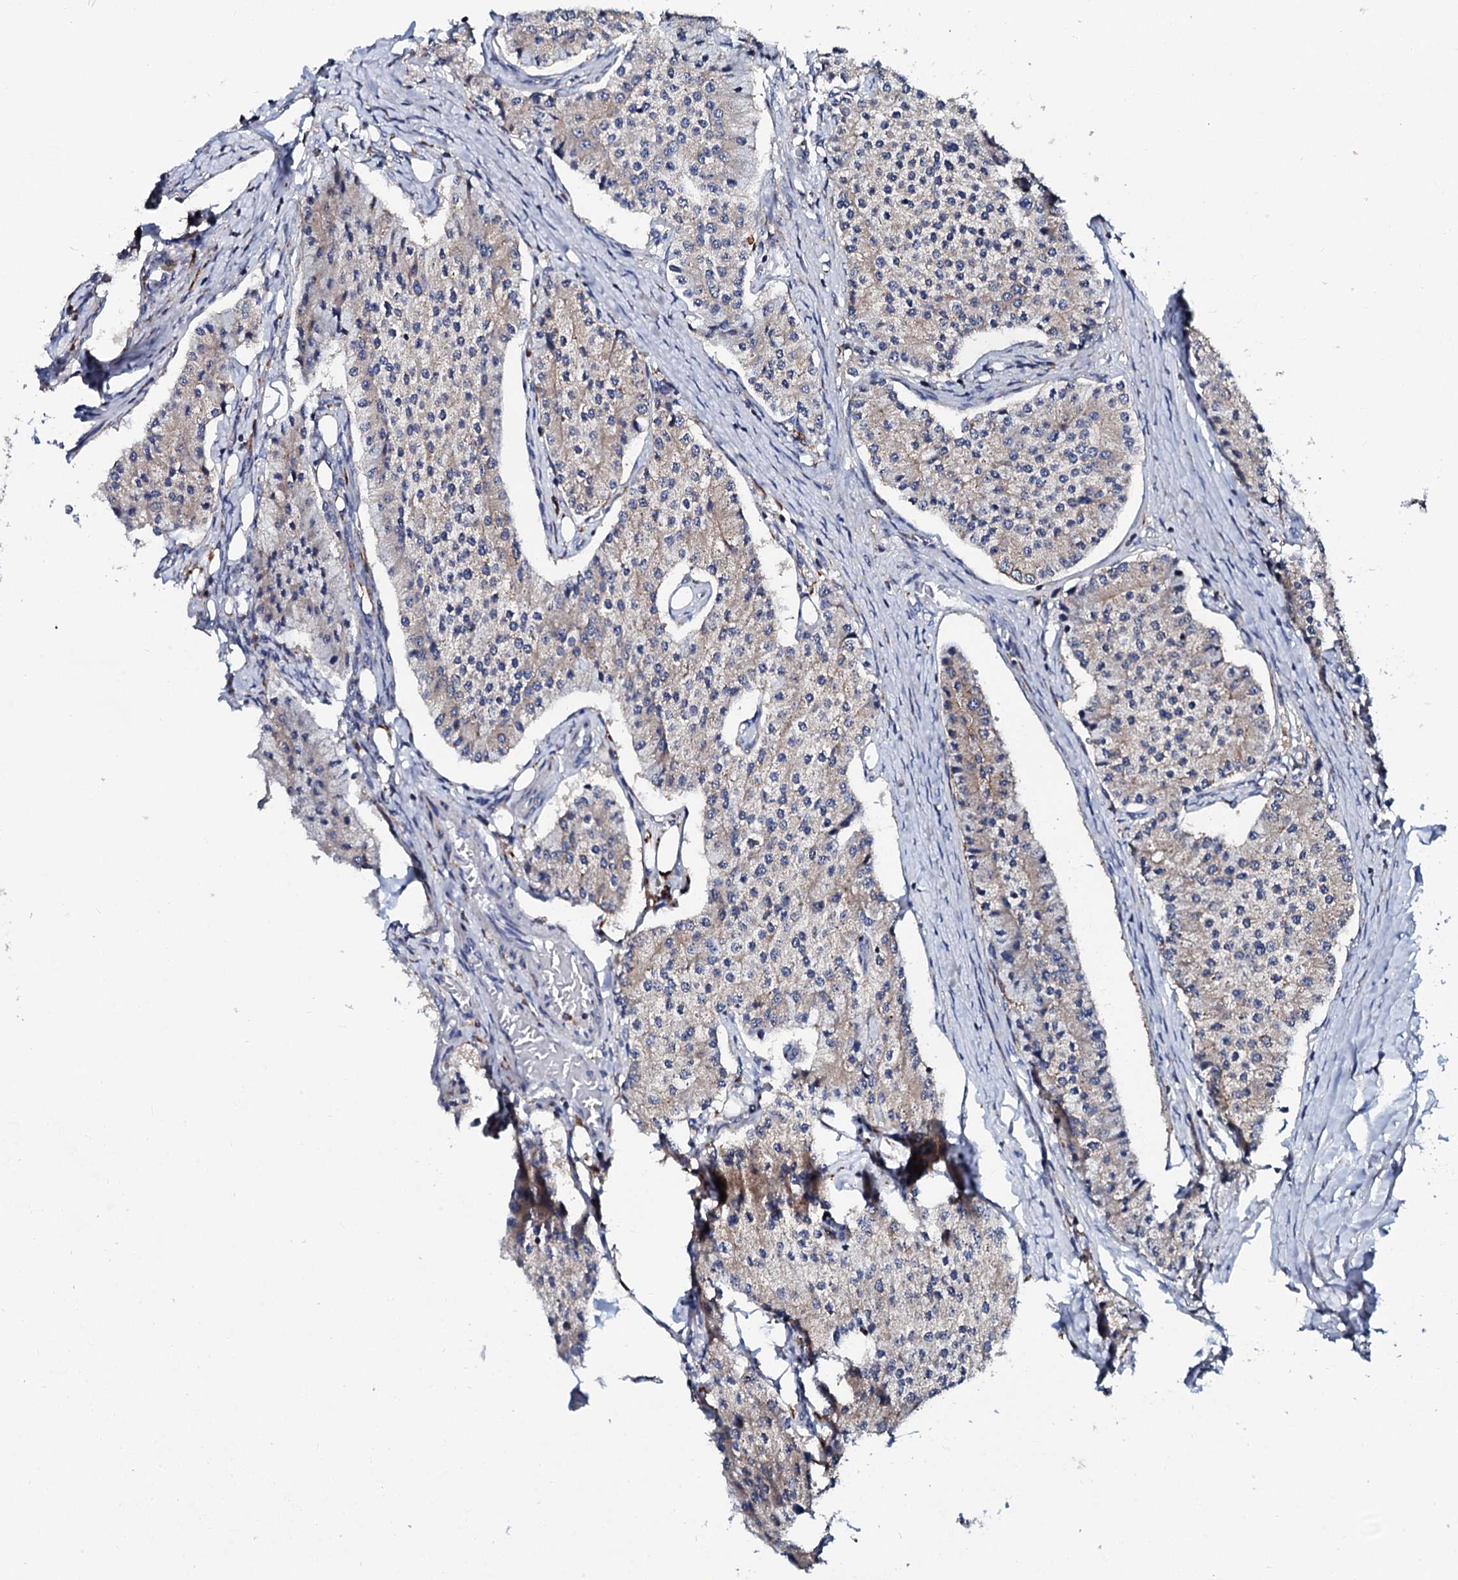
{"staining": {"intensity": "weak", "quantity": "<25%", "location": "cytoplasmic/membranous"}, "tissue": "carcinoid", "cell_type": "Tumor cells", "image_type": "cancer", "snomed": [{"axis": "morphology", "description": "Carcinoid, malignant, NOS"}, {"axis": "topography", "description": "Colon"}], "caption": "Immunohistochemical staining of carcinoid (malignant) exhibits no significant positivity in tumor cells. Brightfield microscopy of IHC stained with DAB (3,3'-diaminobenzidine) (brown) and hematoxylin (blue), captured at high magnification.", "gene": "TCIRG1", "patient": {"sex": "female", "age": 52}}